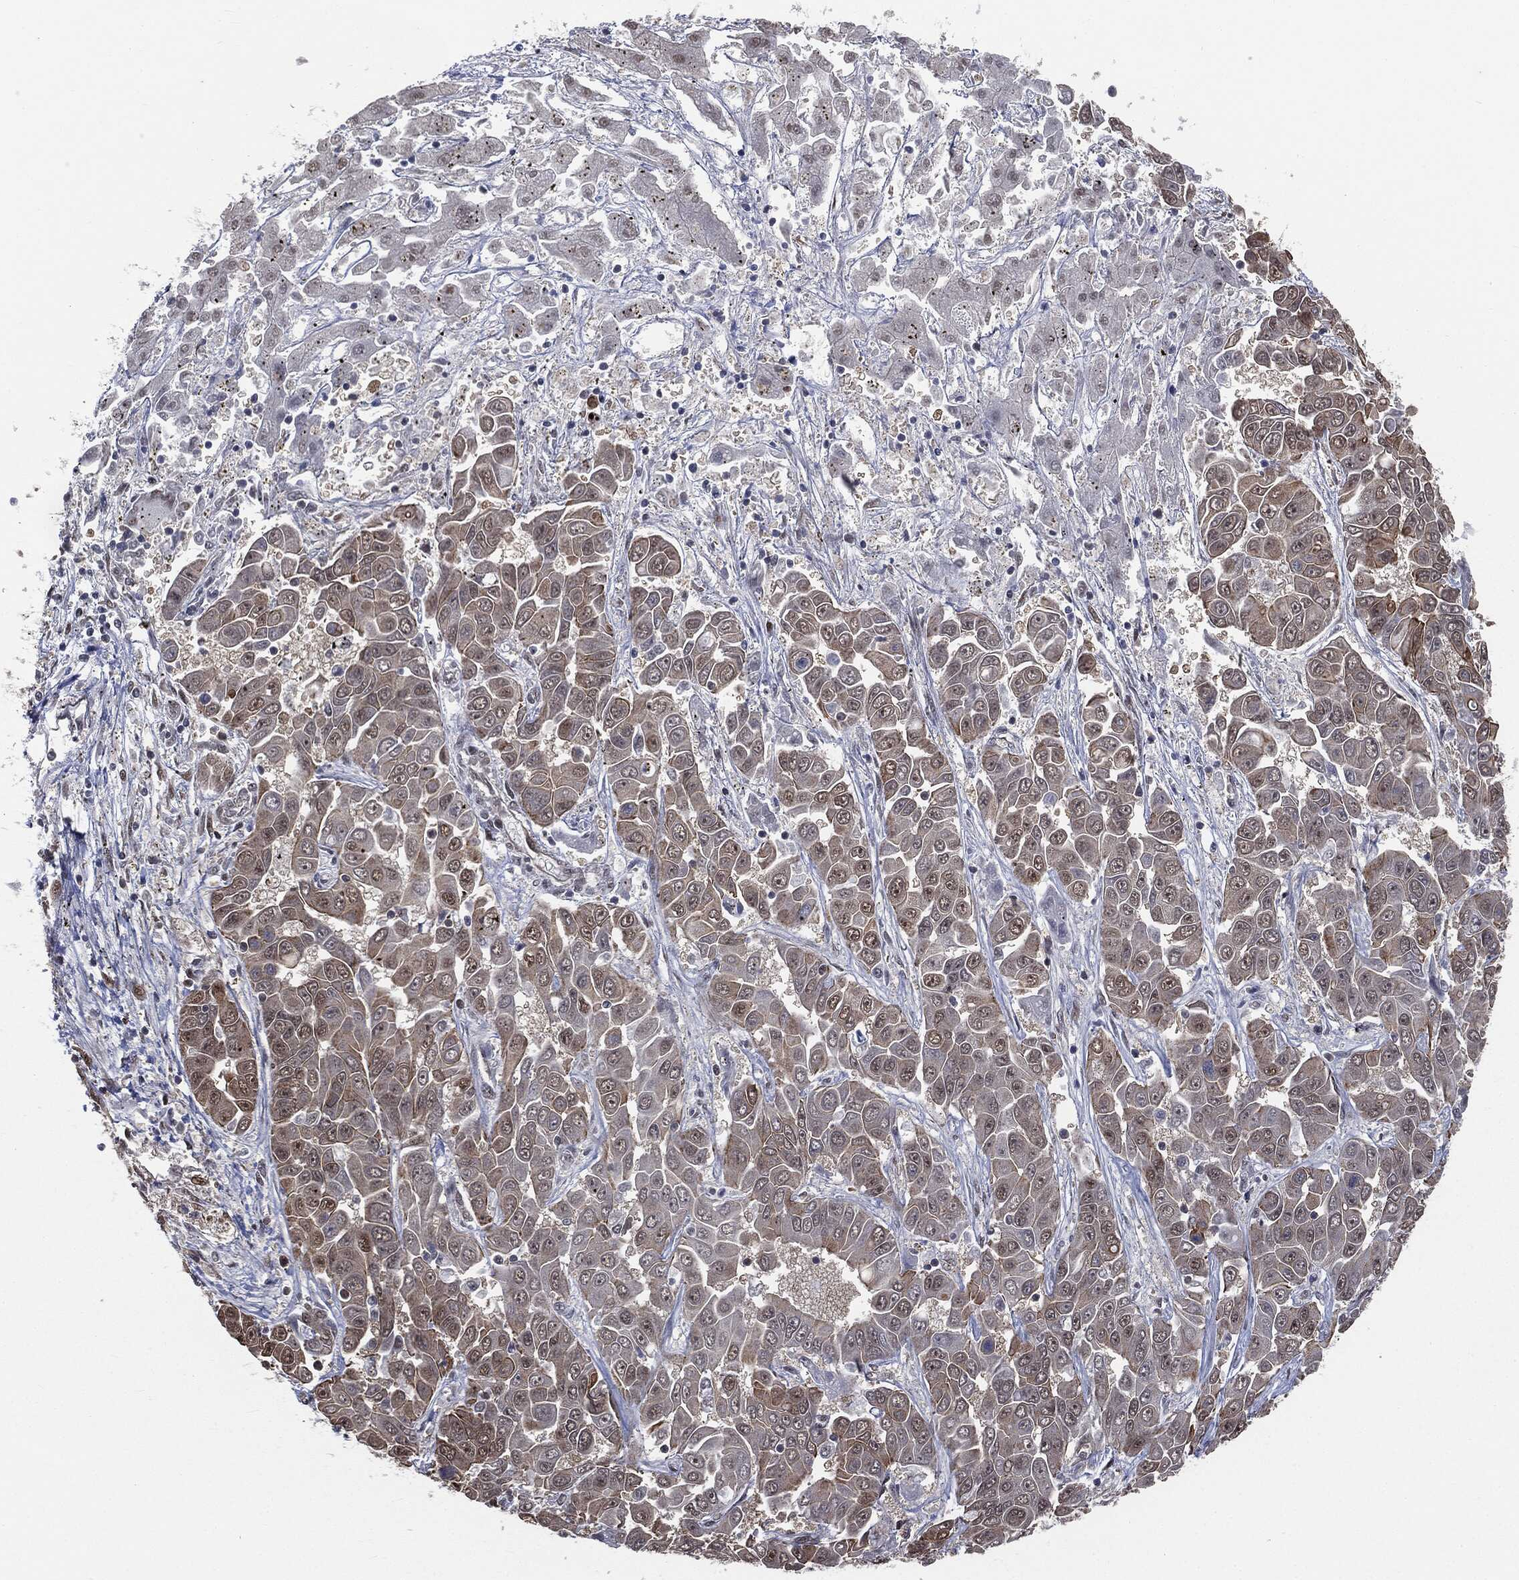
{"staining": {"intensity": "weak", "quantity": "25%-75%", "location": "cytoplasmic/membranous"}, "tissue": "liver cancer", "cell_type": "Tumor cells", "image_type": "cancer", "snomed": [{"axis": "morphology", "description": "Cholangiocarcinoma"}, {"axis": "topography", "description": "Liver"}], "caption": "An immunohistochemistry (IHC) micrograph of tumor tissue is shown. Protein staining in brown shows weak cytoplasmic/membranous positivity in cholangiocarcinoma (liver) within tumor cells.", "gene": "SHLD2", "patient": {"sex": "female", "age": 52}}